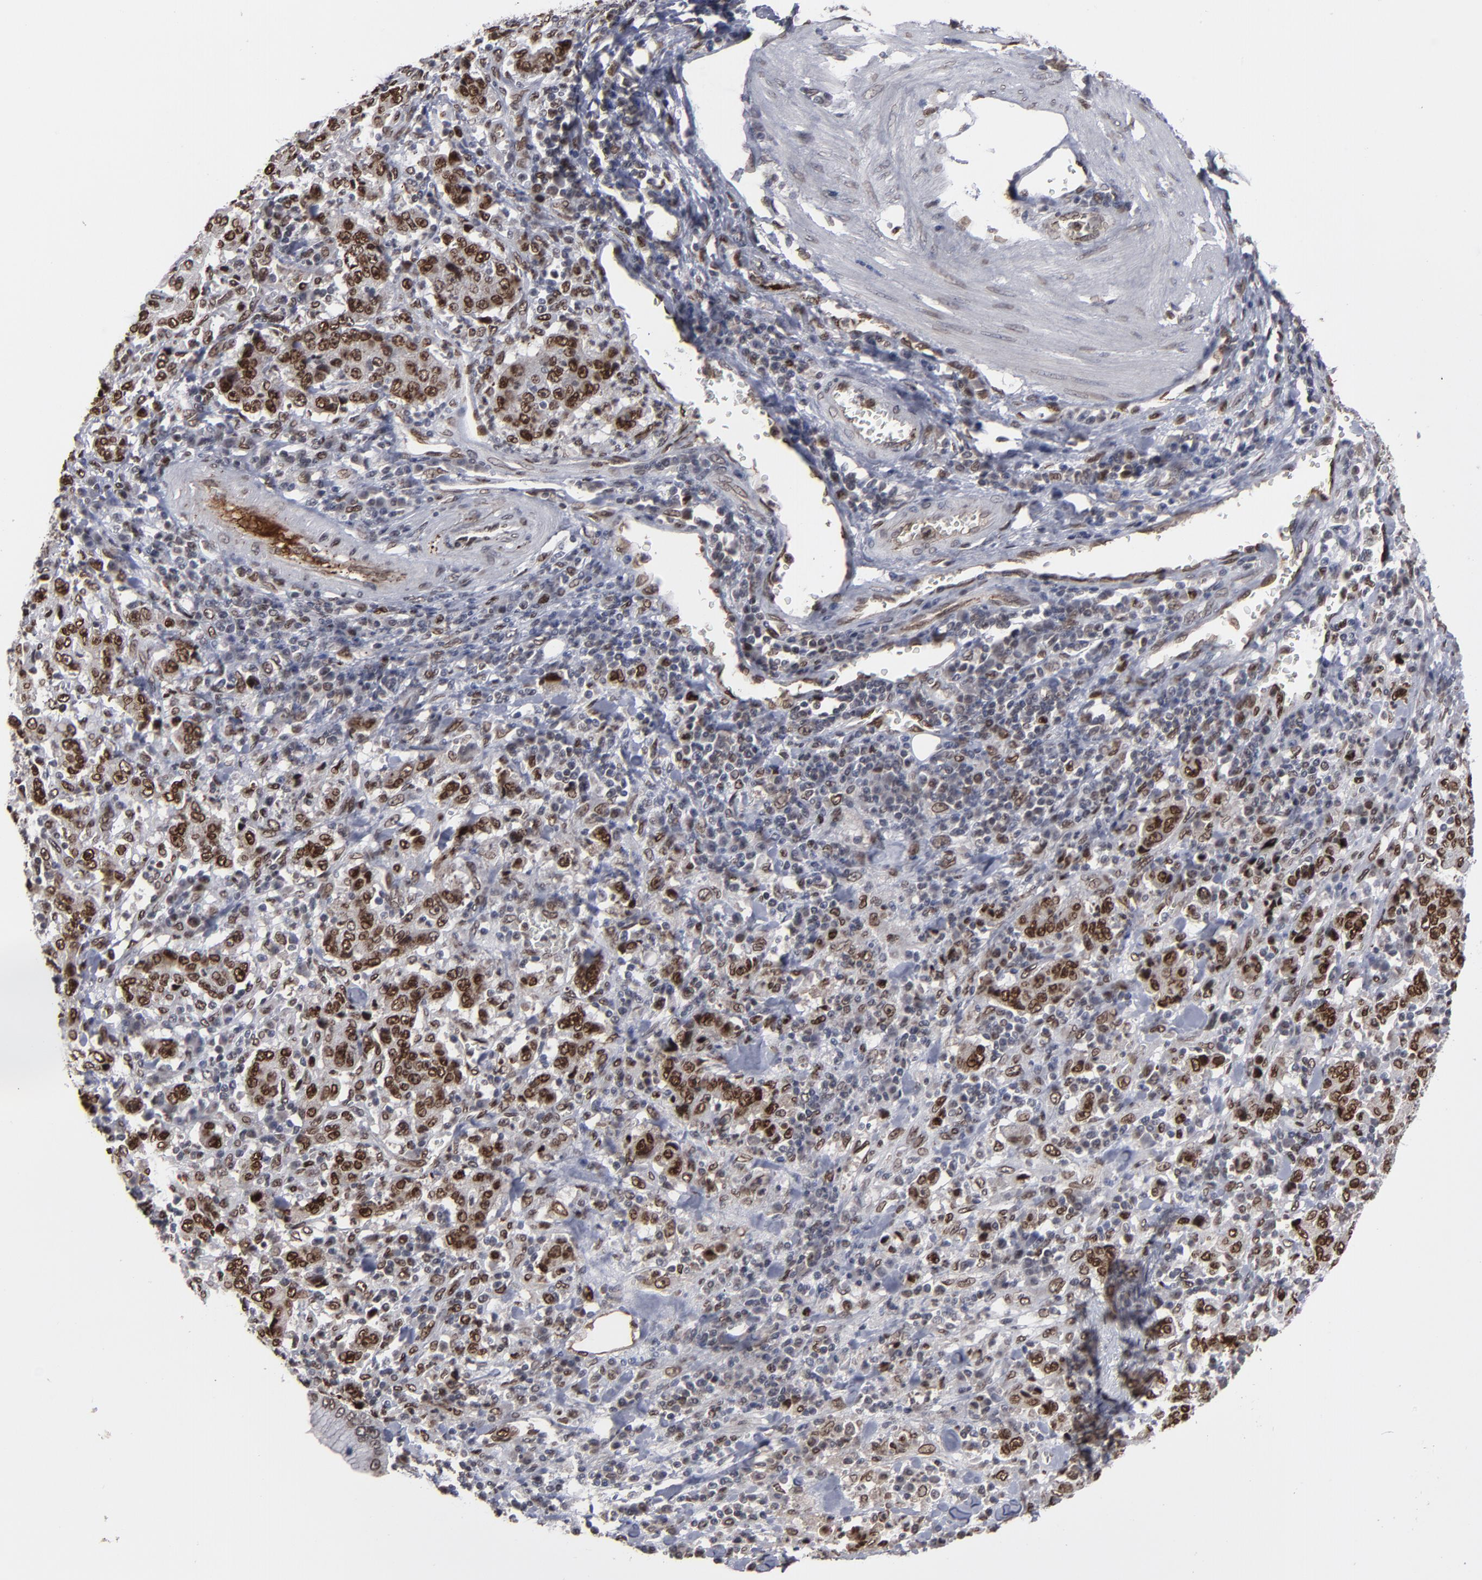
{"staining": {"intensity": "moderate", "quantity": "25%-75%", "location": "nuclear"}, "tissue": "stomach cancer", "cell_type": "Tumor cells", "image_type": "cancer", "snomed": [{"axis": "morphology", "description": "Normal tissue, NOS"}, {"axis": "morphology", "description": "Adenocarcinoma, NOS"}, {"axis": "topography", "description": "Stomach, upper"}, {"axis": "topography", "description": "Stomach"}], "caption": "A high-resolution histopathology image shows IHC staining of stomach adenocarcinoma, which shows moderate nuclear positivity in about 25%-75% of tumor cells.", "gene": "BAZ1A", "patient": {"sex": "male", "age": 59}}